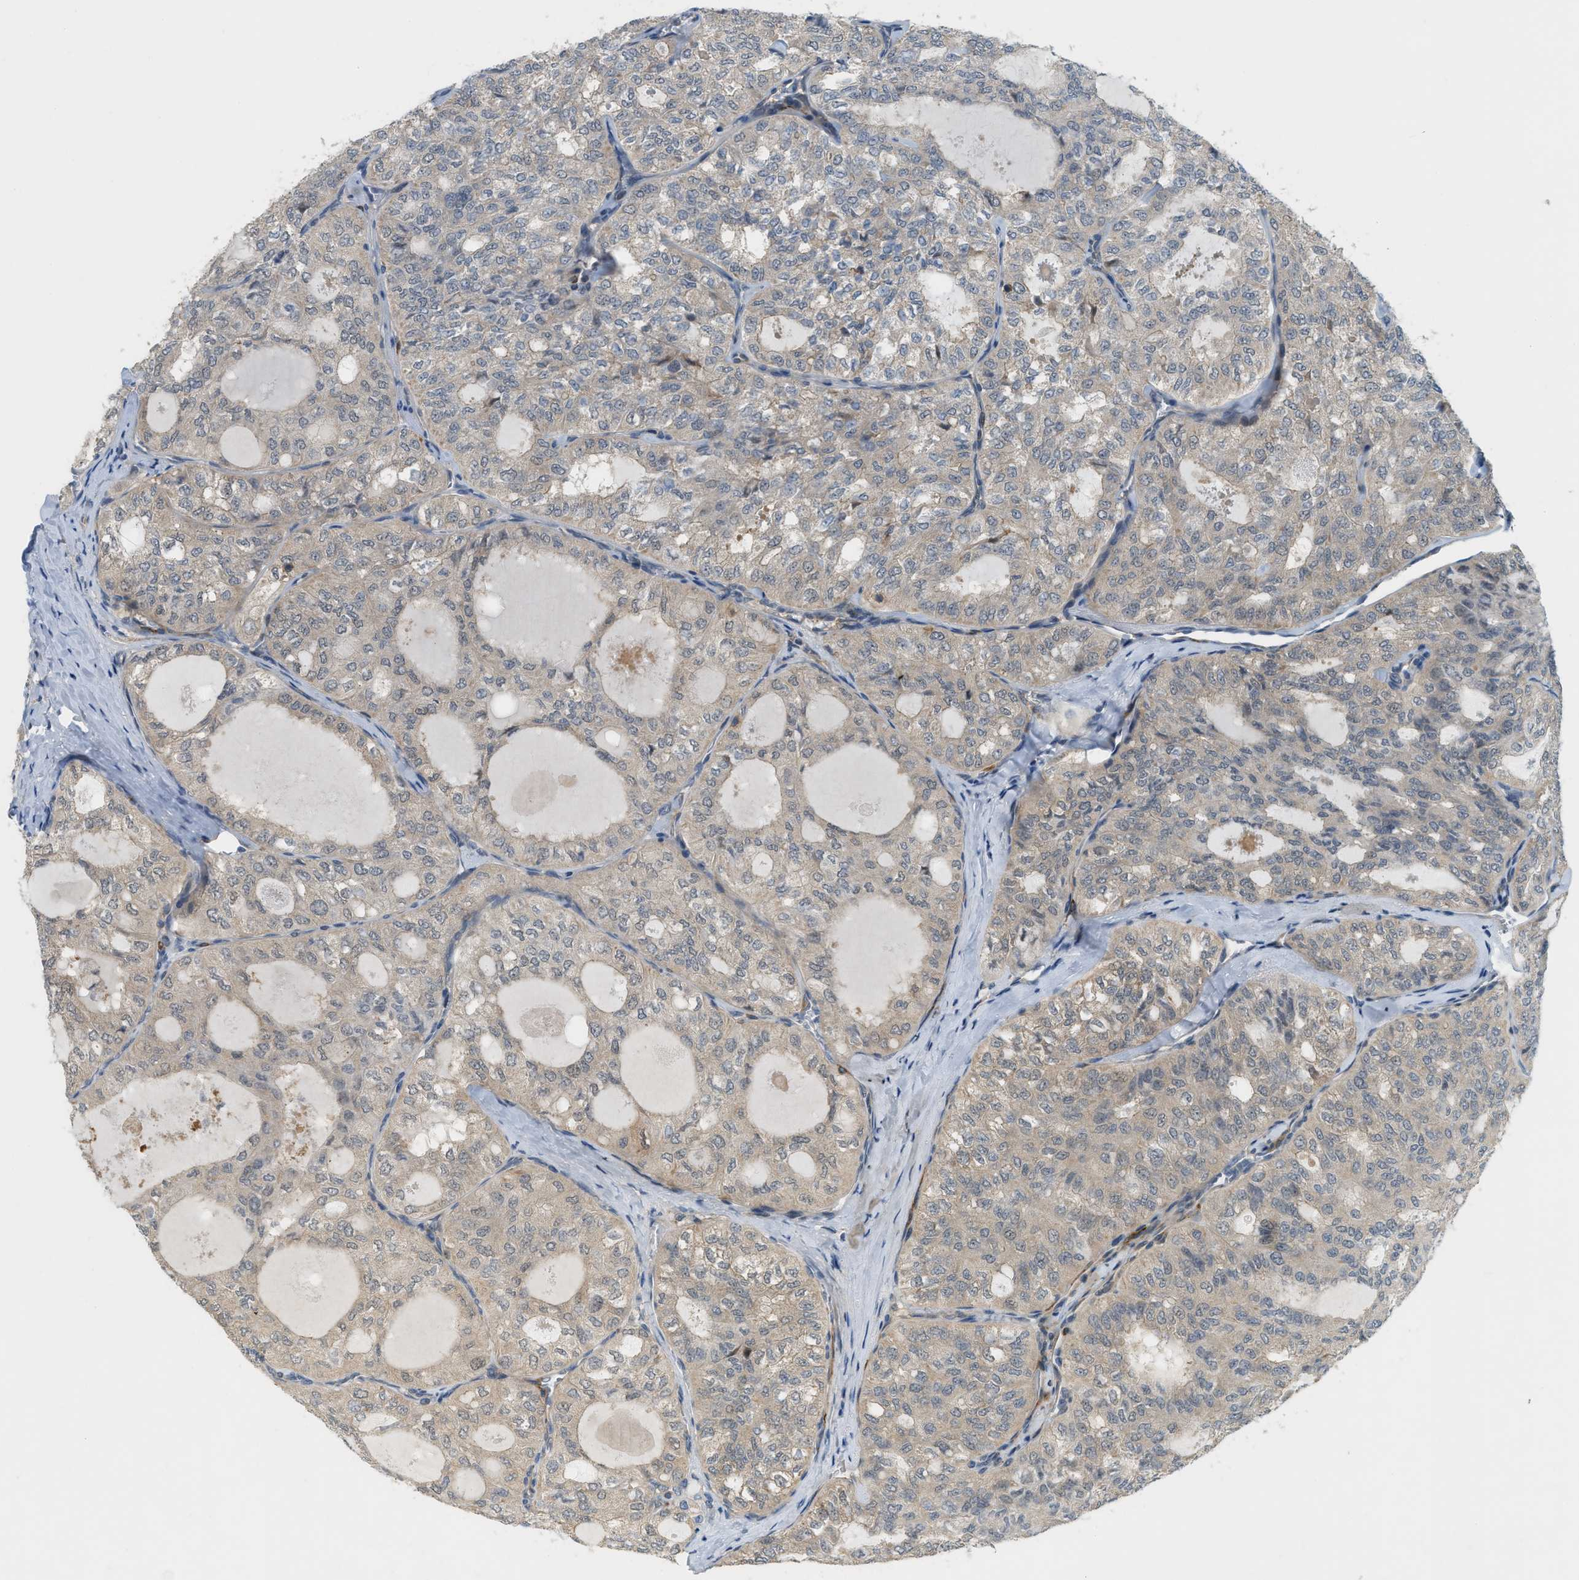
{"staining": {"intensity": "weak", "quantity": "<25%", "location": "cytoplasmic/membranous"}, "tissue": "thyroid cancer", "cell_type": "Tumor cells", "image_type": "cancer", "snomed": [{"axis": "morphology", "description": "Follicular adenoma carcinoma, NOS"}, {"axis": "topography", "description": "Thyroid gland"}], "caption": "Immunohistochemistry (IHC) photomicrograph of human follicular adenoma carcinoma (thyroid) stained for a protein (brown), which shows no staining in tumor cells.", "gene": "PDCL3", "patient": {"sex": "male", "age": 75}}